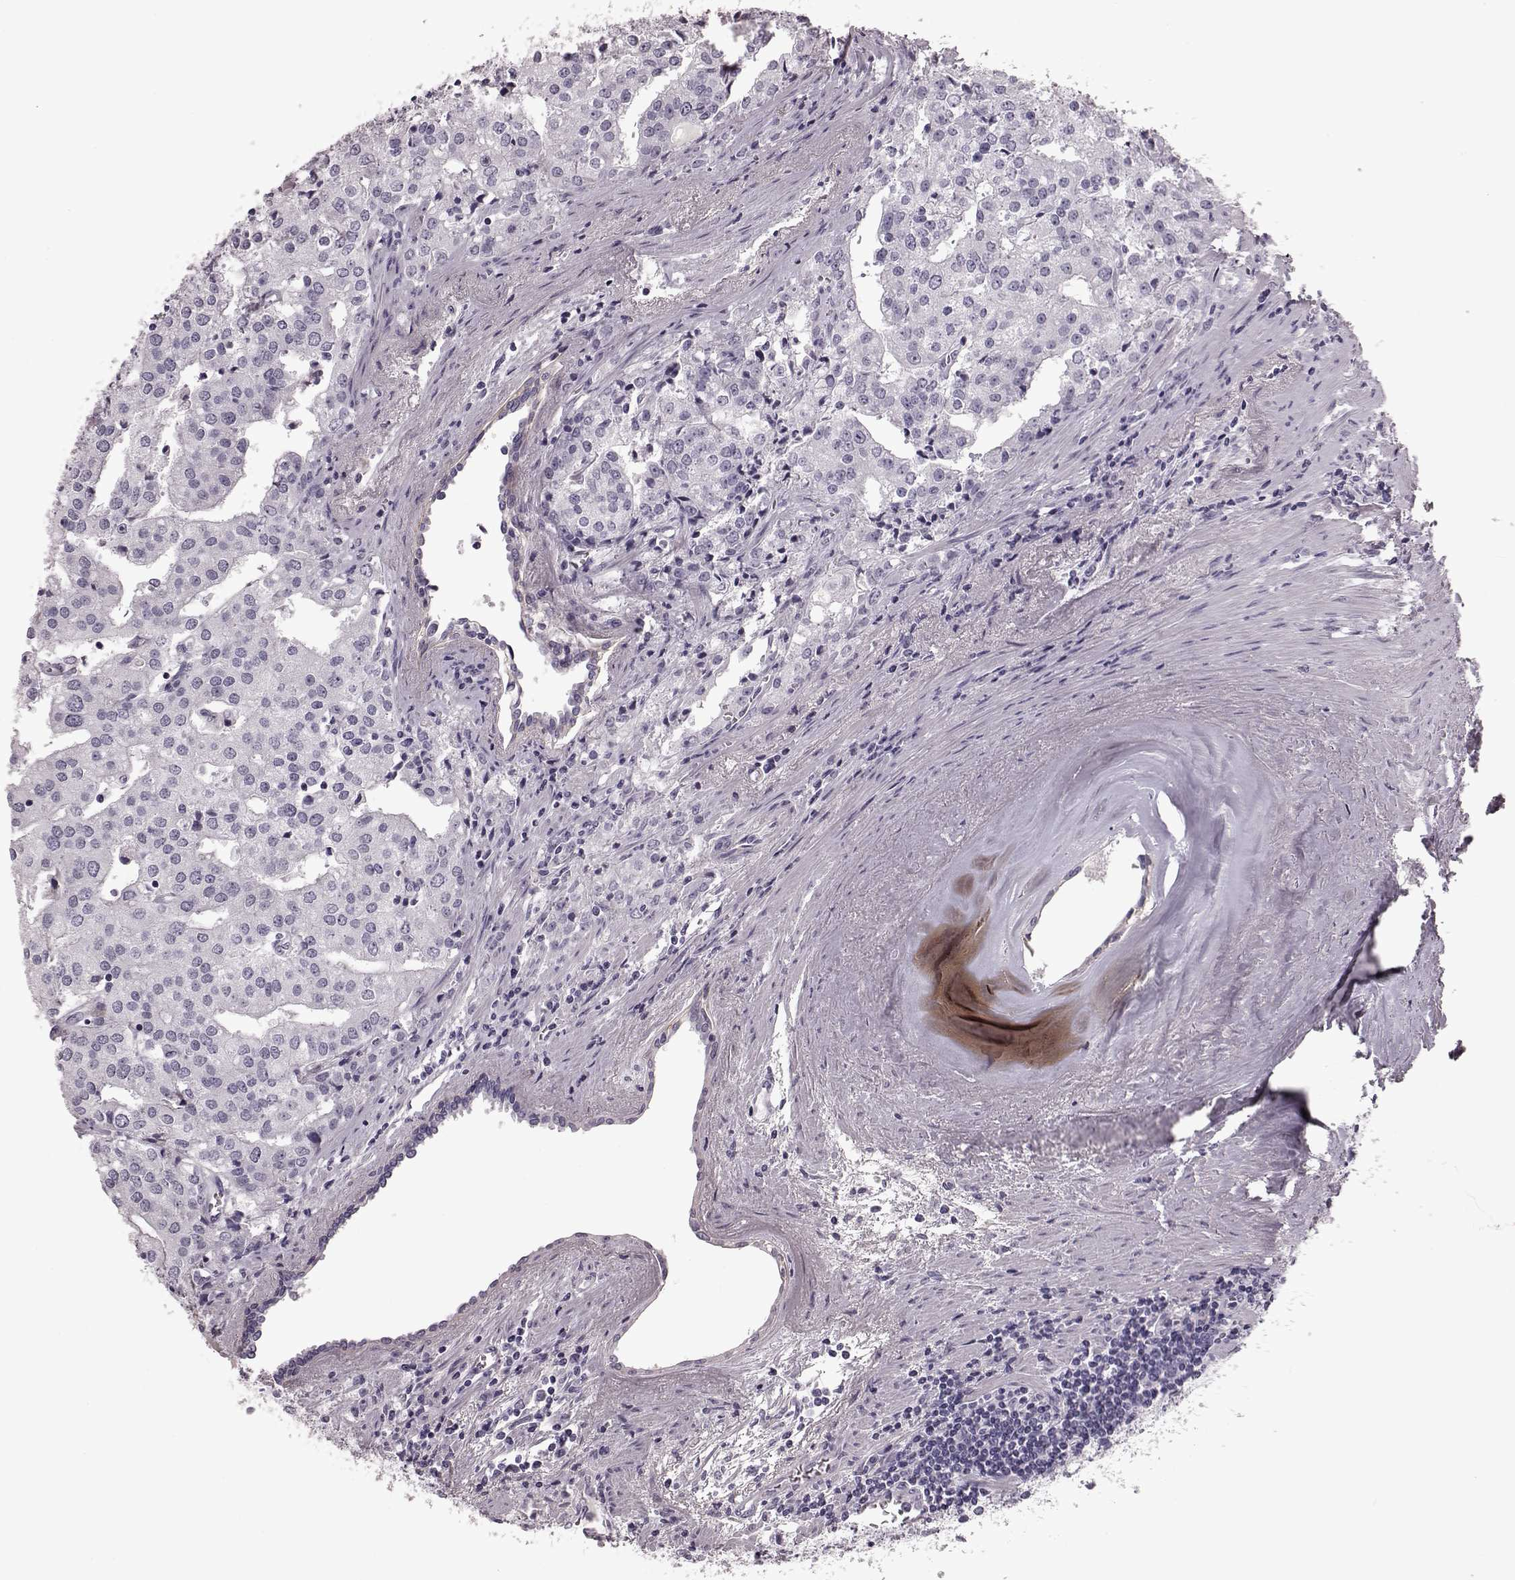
{"staining": {"intensity": "negative", "quantity": "none", "location": "none"}, "tissue": "prostate cancer", "cell_type": "Tumor cells", "image_type": "cancer", "snomed": [{"axis": "morphology", "description": "Adenocarcinoma, High grade"}, {"axis": "topography", "description": "Prostate"}], "caption": "An image of prostate adenocarcinoma (high-grade) stained for a protein exhibits no brown staining in tumor cells.", "gene": "CRYBA2", "patient": {"sex": "male", "age": 68}}